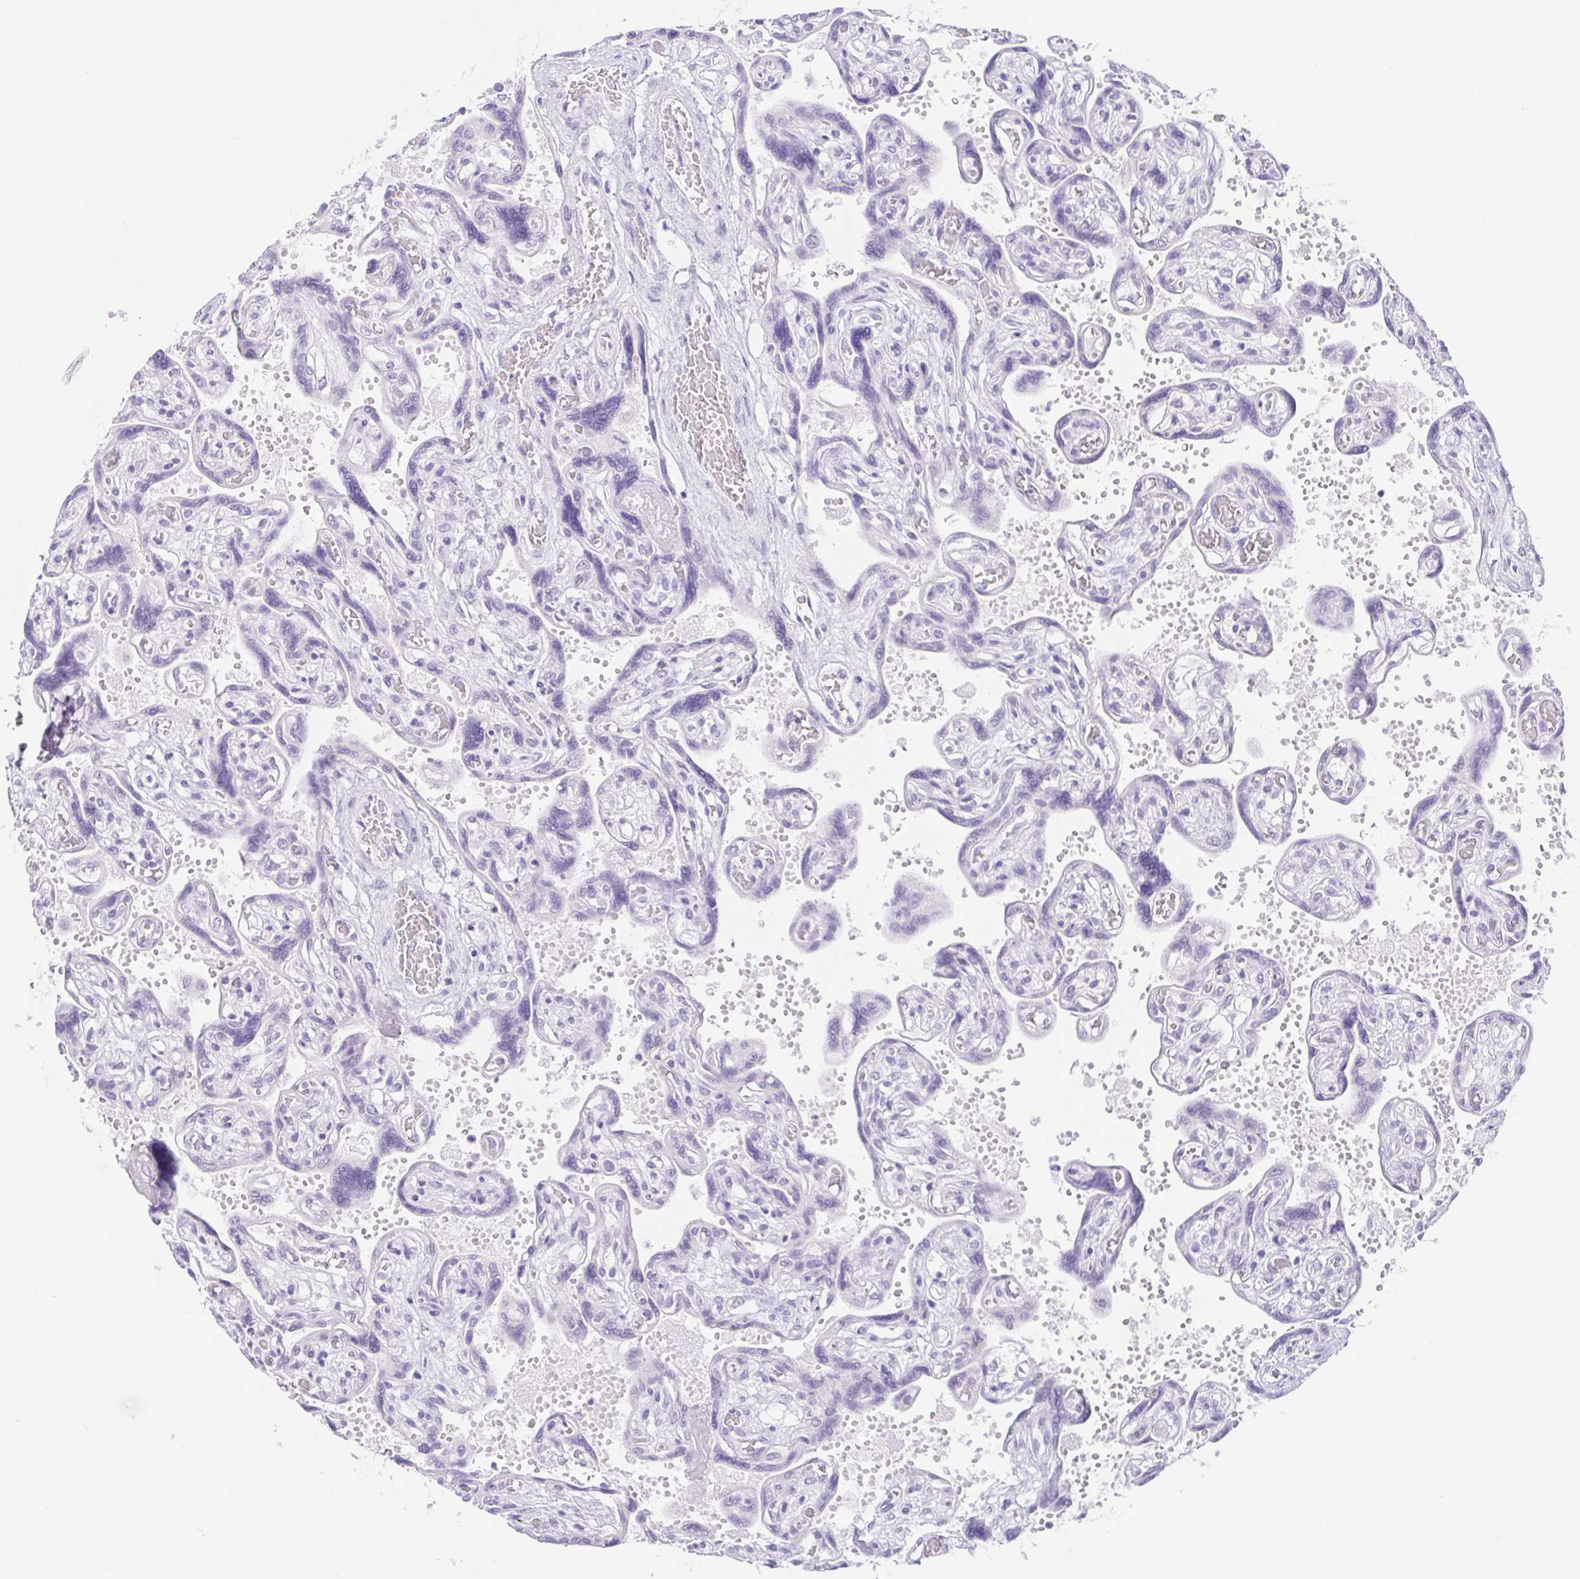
{"staining": {"intensity": "weak", "quantity": "<25%", "location": "nuclear"}, "tissue": "placenta", "cell_type": "Decidual cells", "image_type": "normal", "snomed": [{"axis": "morphology", "description": "Normal tissue, NOS"}, {"axis": "topography", "description": "Placenta"}], "caption": "DAB (3,3'-diaminobenzidine) immunohistochemical staining of benign placenta demonstrates no significant staining in decidual cells. (DAB immunohistochemistry visualized using brightfield microscopy, high magnification).", "gene": "CAND1", "patient": {"sex": "female", "age": 32}}